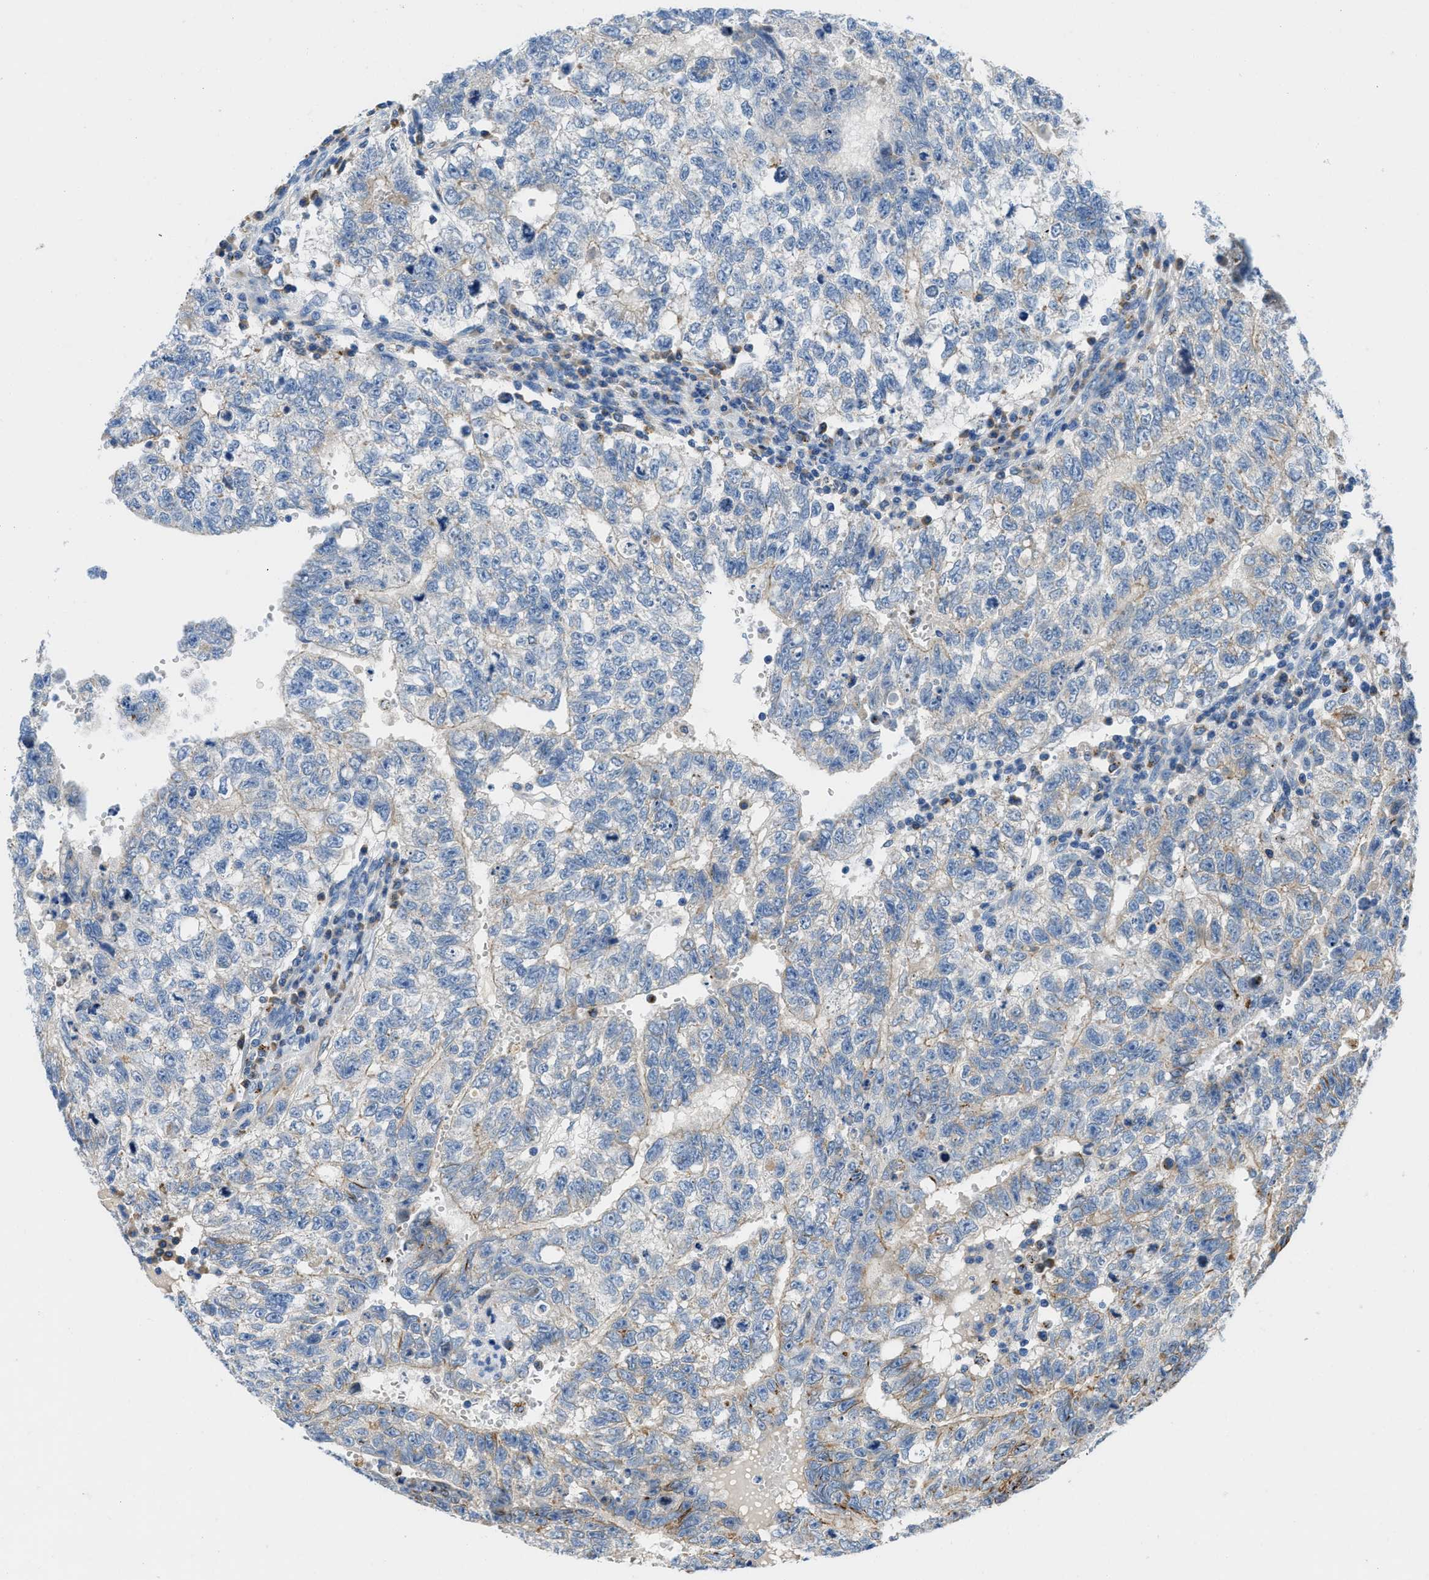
{"staining": {"intensity": "moderate", "quantity": "<25%", "location": "cytoplasmic/membranous"}, "tissue": "testis cancer", "cell_type": "Tumor cells", "image_type": "cancer", "snomed": [{"axis": "morphology", "description": "Seminoma, NOS"}, {"axis": "morphology", "description": "Carcinoma, Embryonal, NOS"}, {"axis": "topography", "description": "Testis"}], "caption": "Tumor cells display low levels of moderate cytoplasmic/membranous expression in about <25% of cells in testis cancer.", "gene": "TMEM248", "patient": {"sex": "male", "age": 38}}